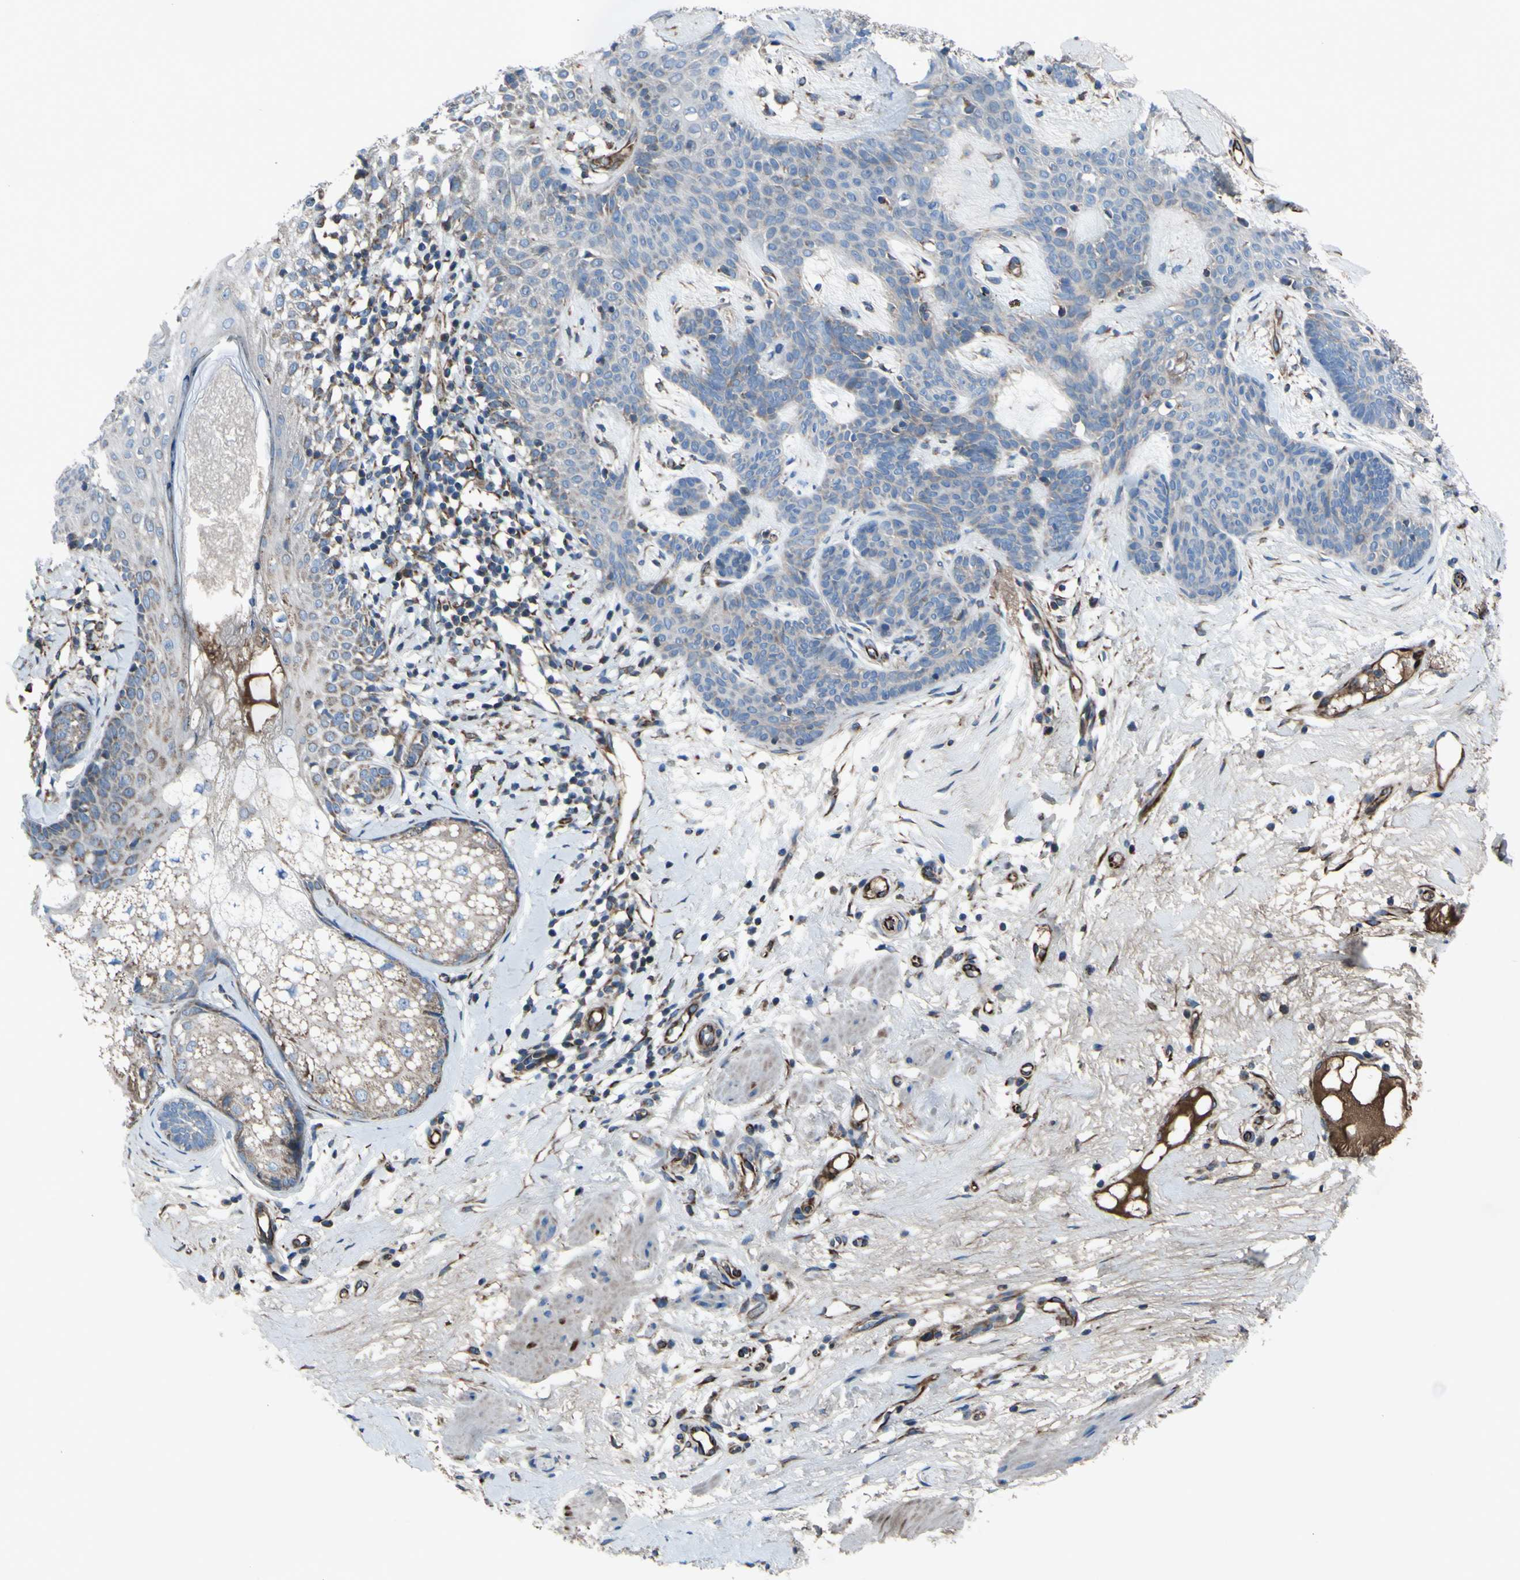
{"staining": {"intensity": "weak", "quantity": "<25%", "location": "cytoplasmic/membranous"}, "tissue": "skin cancer", "cell_type": "Tumor cells", "image_type": "cancer", "snomed": [{"axis": "morphology", "description": "Developmental malformation"}, {"axis": "morphology", "description": "Basal cell carcinoma"}, {"axis": "topography", "description": "Skin"}], "caption": "The micrograph demonstrates no staining of tumor cells in basal cell carcinoma (skin). Nuclei are stained in blue.", "gene": "EMC7", "patient": {"sex": "female", "age": 62}}